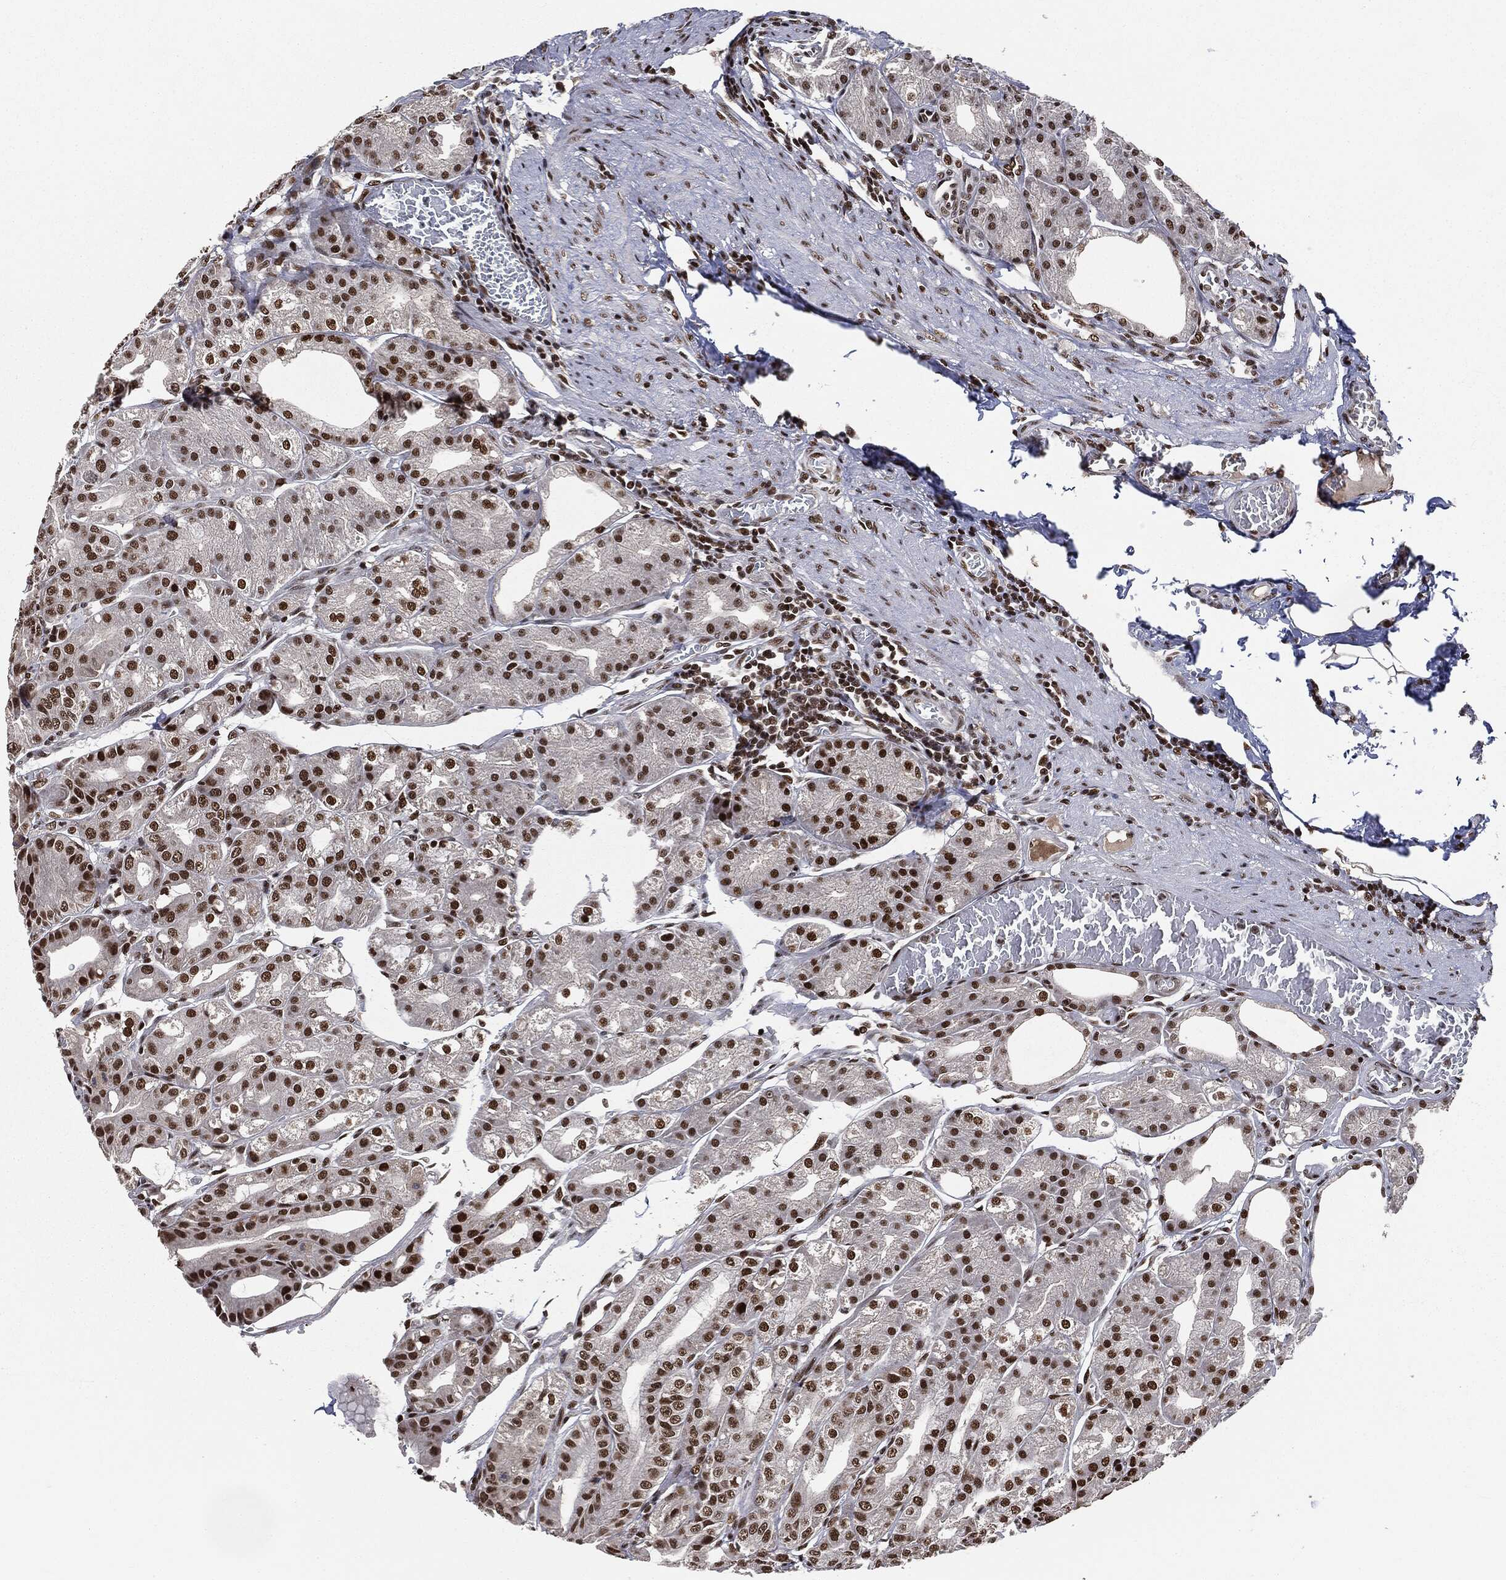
{"staining": {"intensity": "strong", "quantity": ">75%", "location": "nuclear"}, "tissue": "stomach", "cell_type": "Glandular cells", "image_type": "normal", "snomed": [{"axis": "morphology", "description": "Normal tissue, NOS"}, {"axis": "topography", "description": "Stomach"}], "caption": "Immunohistochemistry histopathology image of unremarkable stomach: human stomach stained using immunohistochemistry (IHC) demonstrates high levels of strong protein expression localized specifically in the nuclear of glandular cells, appearing as a nuclear brown color.", "gene": "DPH2", "patient": {"sex": "male", "age": 71}}